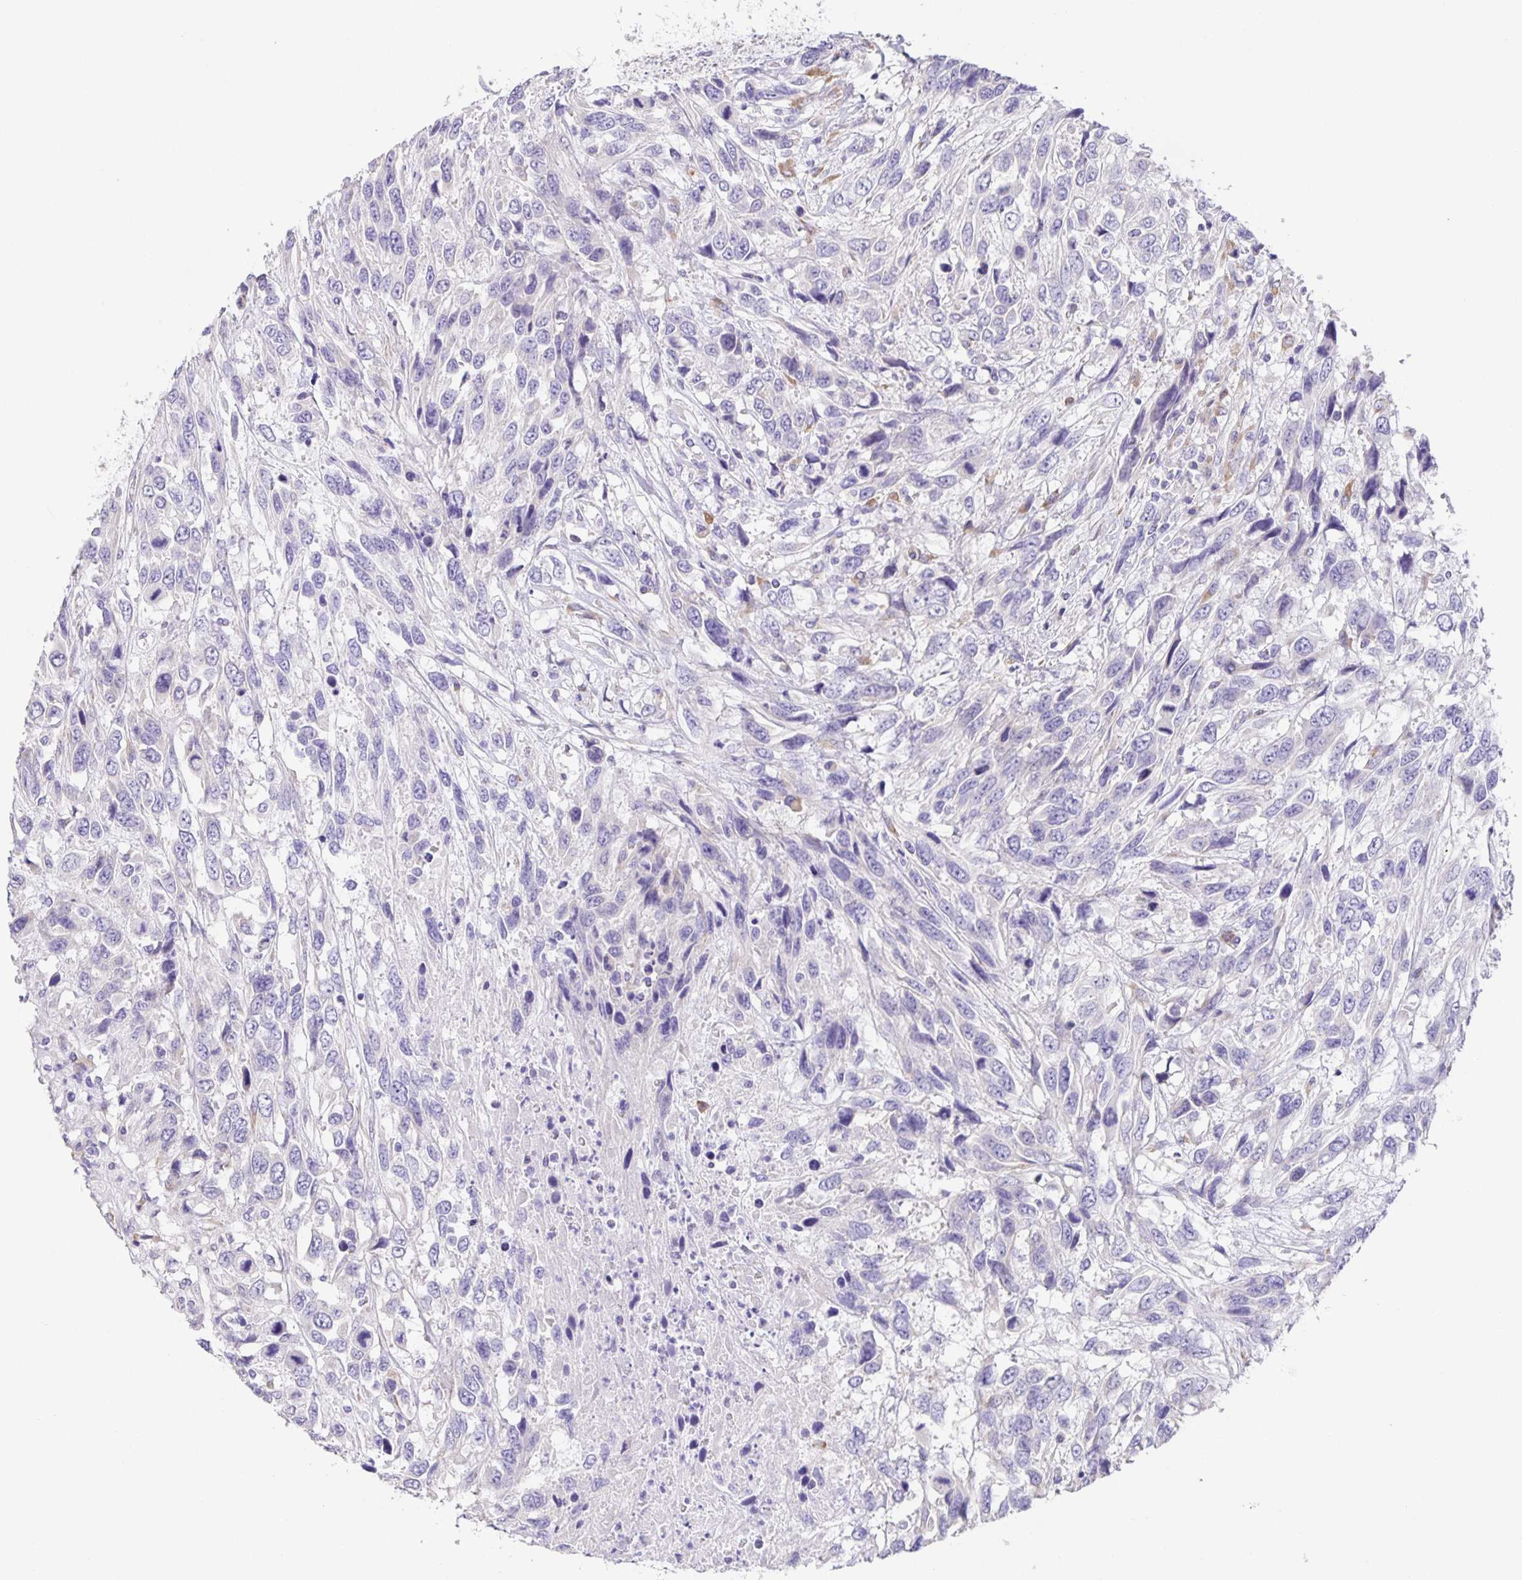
{"staining": {"intensity": "negative", "quantity": "none", "location": "none"}, "tissue": "urothelial cancer", "cell_type": "Tumor cells", "image_type": "cancer", "snomed": [{"axis": "morphology", "description": "Urothelial carcinoma, High grade"}, {"axis": "topography", "description": "Urinary bladder"}], "caption": "This is an IHC image of high-grade urothelial carcinoma. There is no positivity in tumor cells.", "gene": "PRR36", "patient": {"sex": "female", "age": 70}}